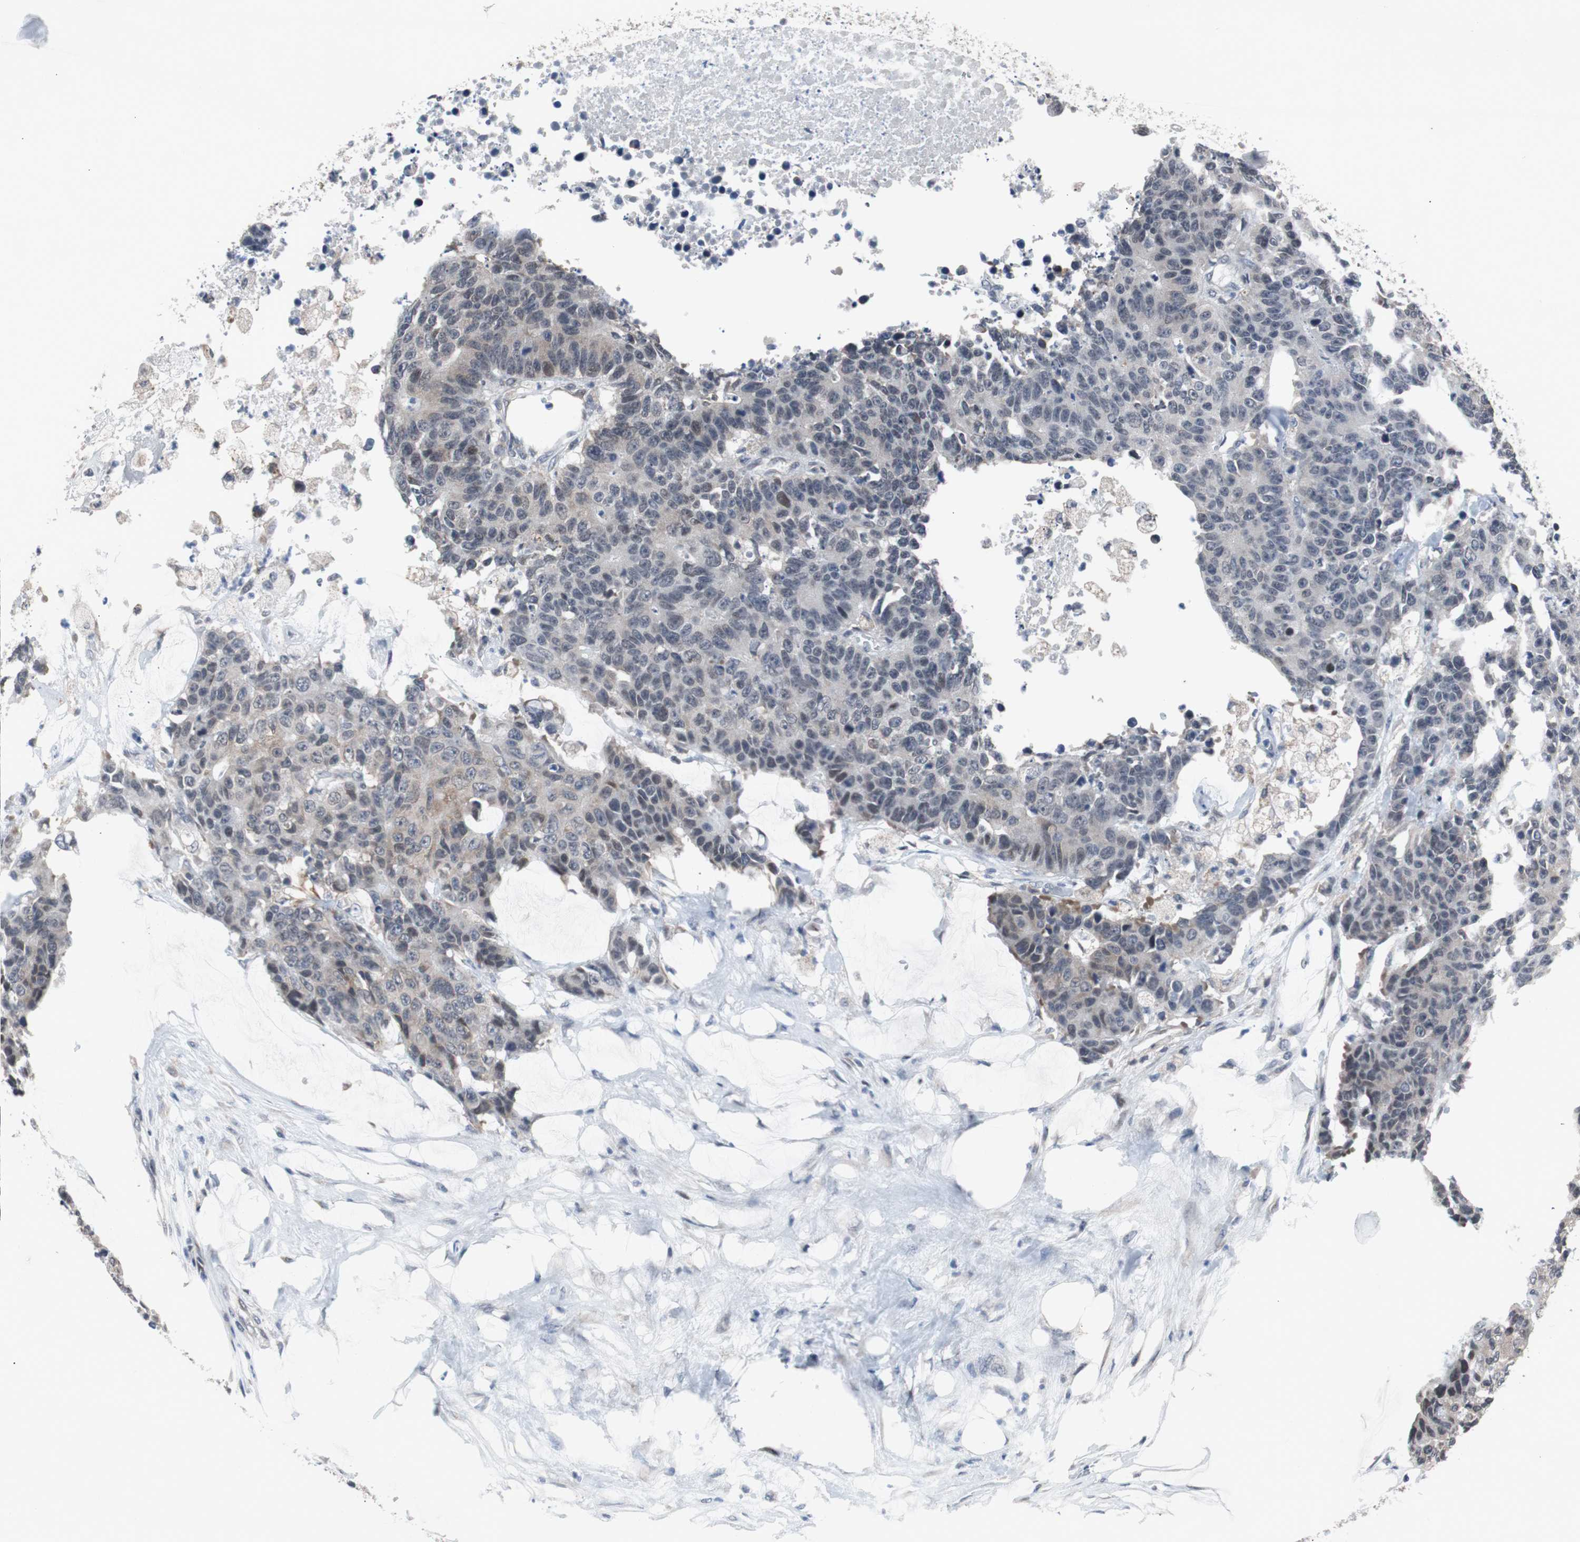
{"staining": {"intensity": "weak", "quantity": "<25%", "location": "nuclear"}, "tissue": "colorectal cancer", "cell_type": "Tumor cells", "image_type": "cancer", "snomed": [{"axis": "morphology", "description": "Adenocarcinoma, NOS"}, {"axis": "topography", "description": "Colon"}], "caption": "IHC micrograph of human colorectal cancer stained for a protein (brown), which reveals no positivity in tumor cells.", "gene": "TP63", "patient": {"sex": "female", "age": 86}}